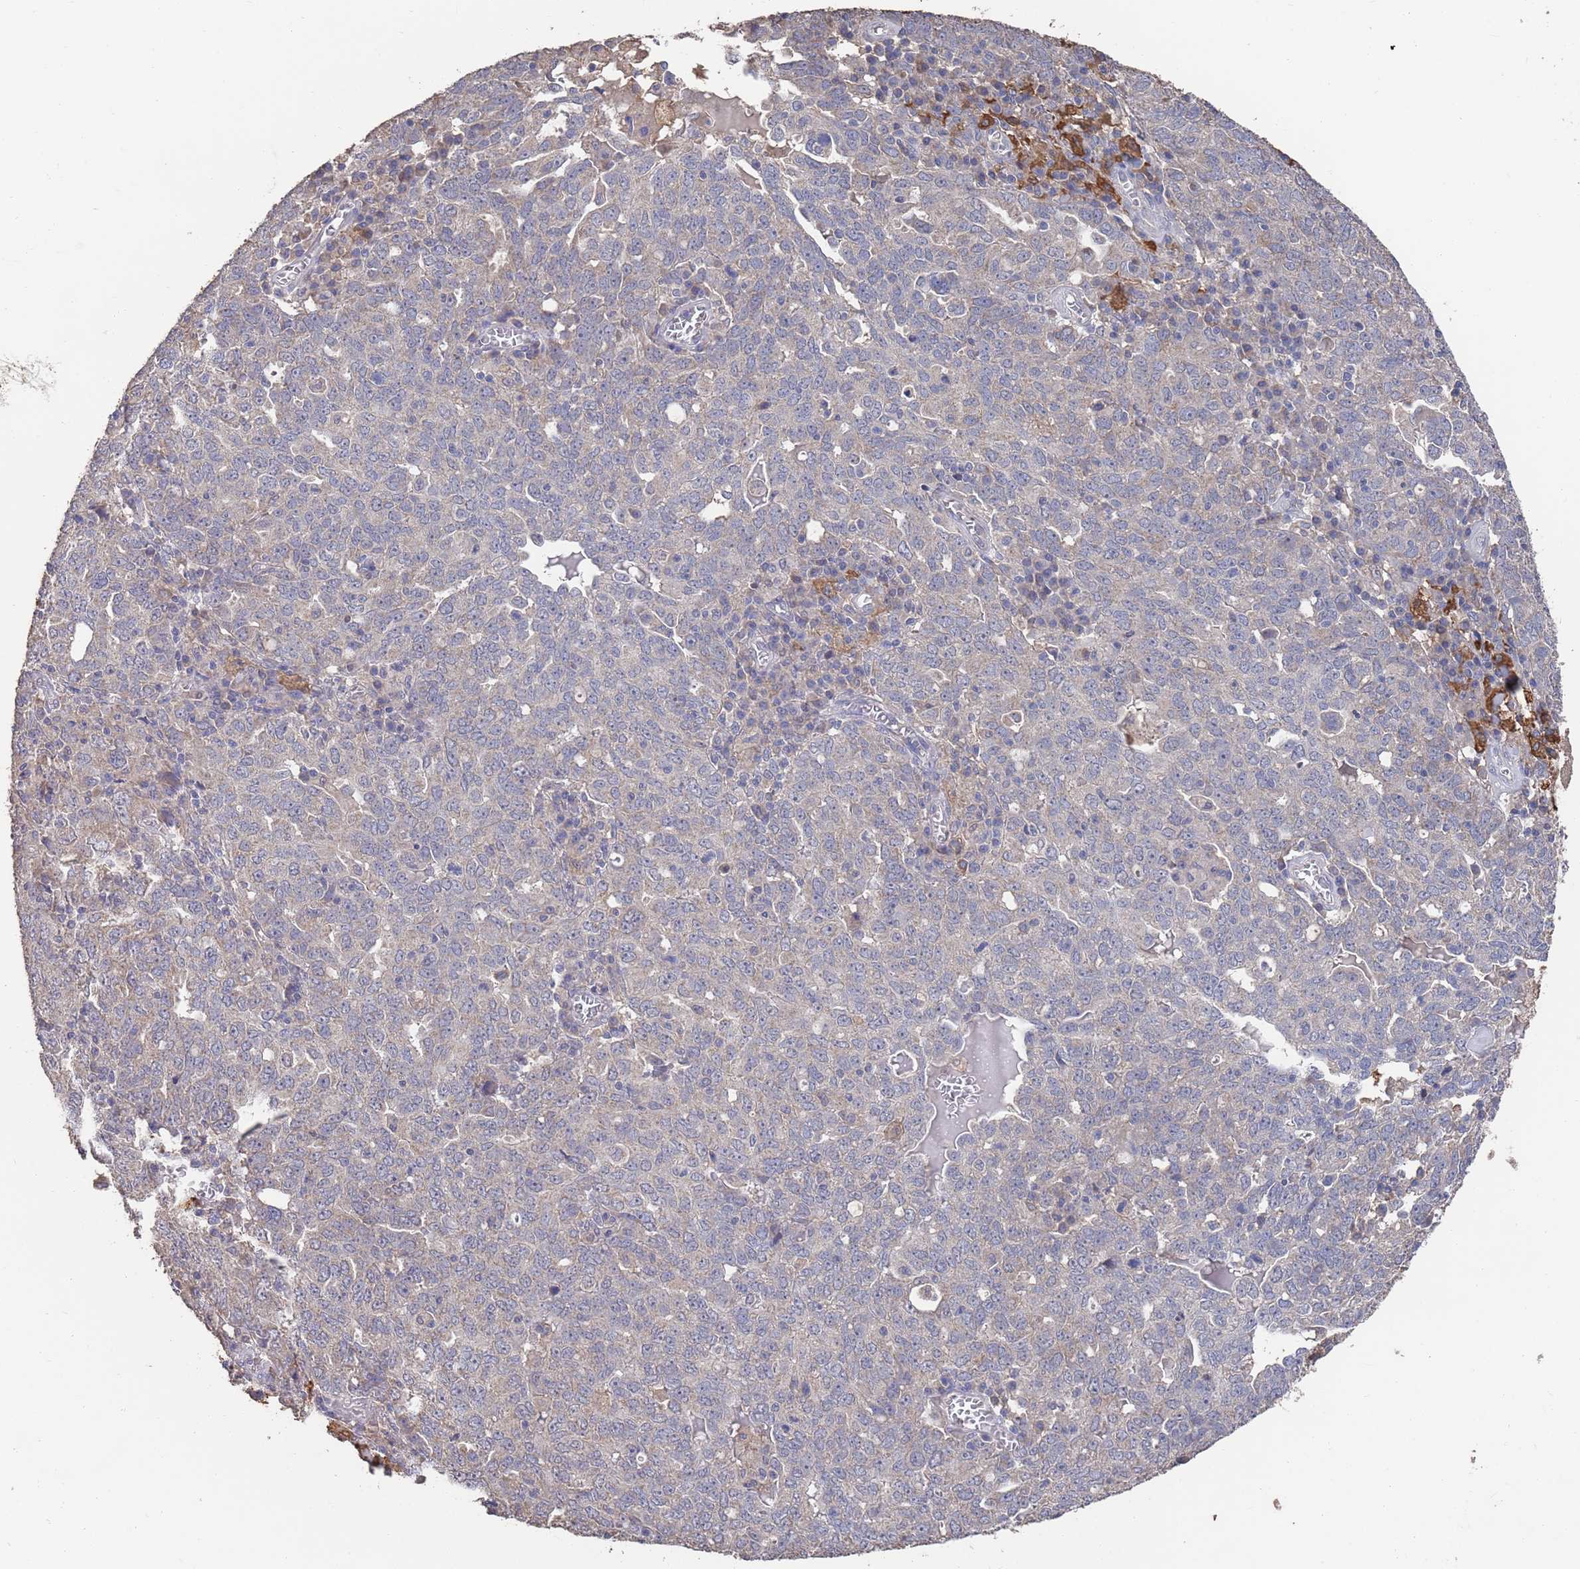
{"staining": {"intensity": "weak", "quantity": "<25%", "location": "cytoplasmic/membranous"}, "tissue": "ovarian cancer", "cell_type": "Tumor cells", "image_type": "cancer", "snomed": [{"axis": "morphology", "description": "Carcinoma, endometroid"}, {"axis": "topography", "description": "Ovary"}], "caption": "A micrograph of human ovarian cancer is negative for staining in tumor cells.", "gene": "BTBD18", "patient": {"sex": "female", "age": 62}}